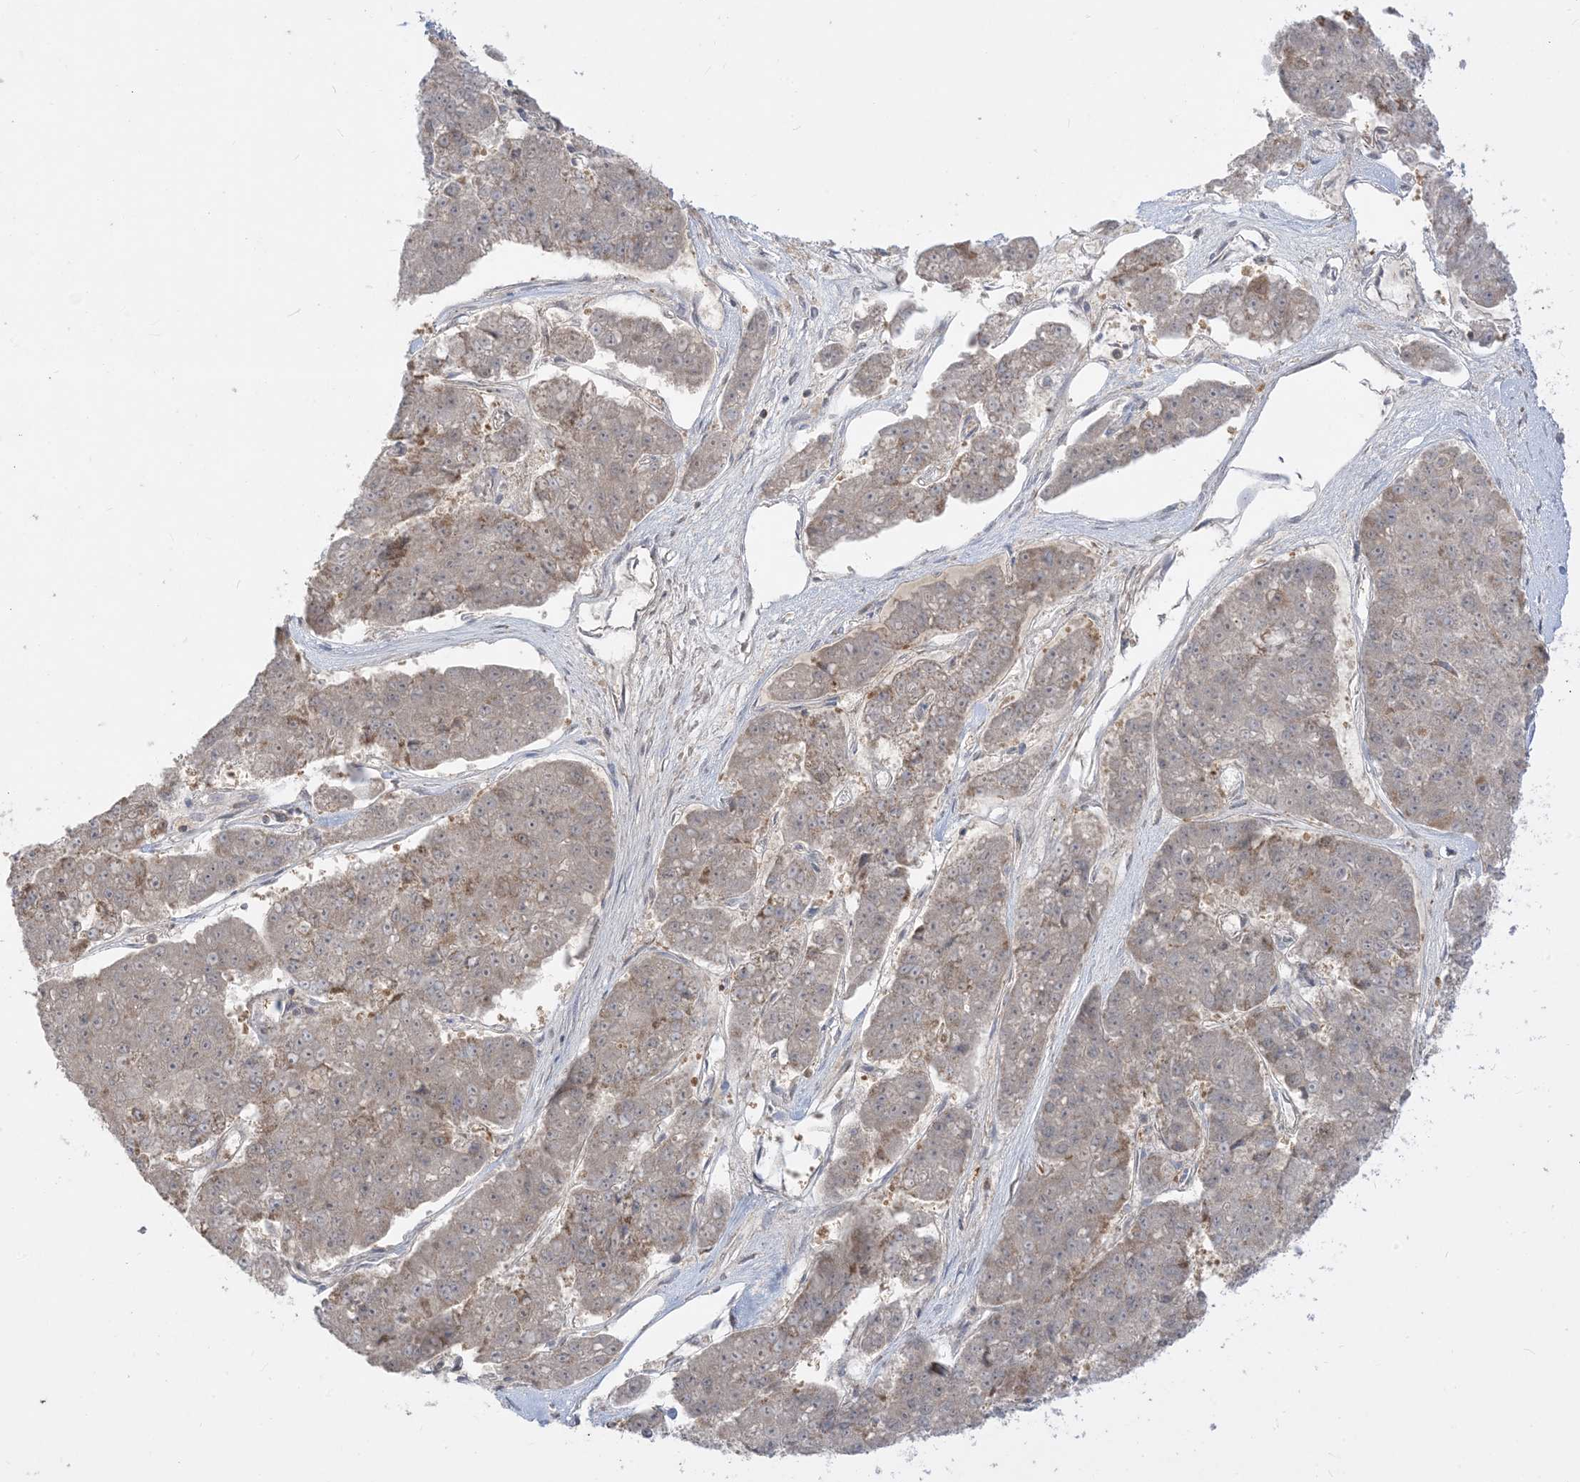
{"staining": {"intensity": "weak", "quantity": "25%-75%", "location": "cytoplasmic/membranous,nuclear"}, "tissue": "pancreatic cancer", "cell_type": "Tumor cells", "image_type": "cancer", "snomed": [{"axis": "morphology", "description": "Adenocarcinoma, NOS"}, {"axis": "topography", "description": "Pancreas"}], "caption": "There is low levels of weak cytoplasmic/membranous and nuclear staining in tumor cells of adenocarcinoma (pancreatic), as demonstrated by immunohistochemical staining (brown color).", "gene": "KANSL3", "patient": {"sex": "male", "age": 50}}